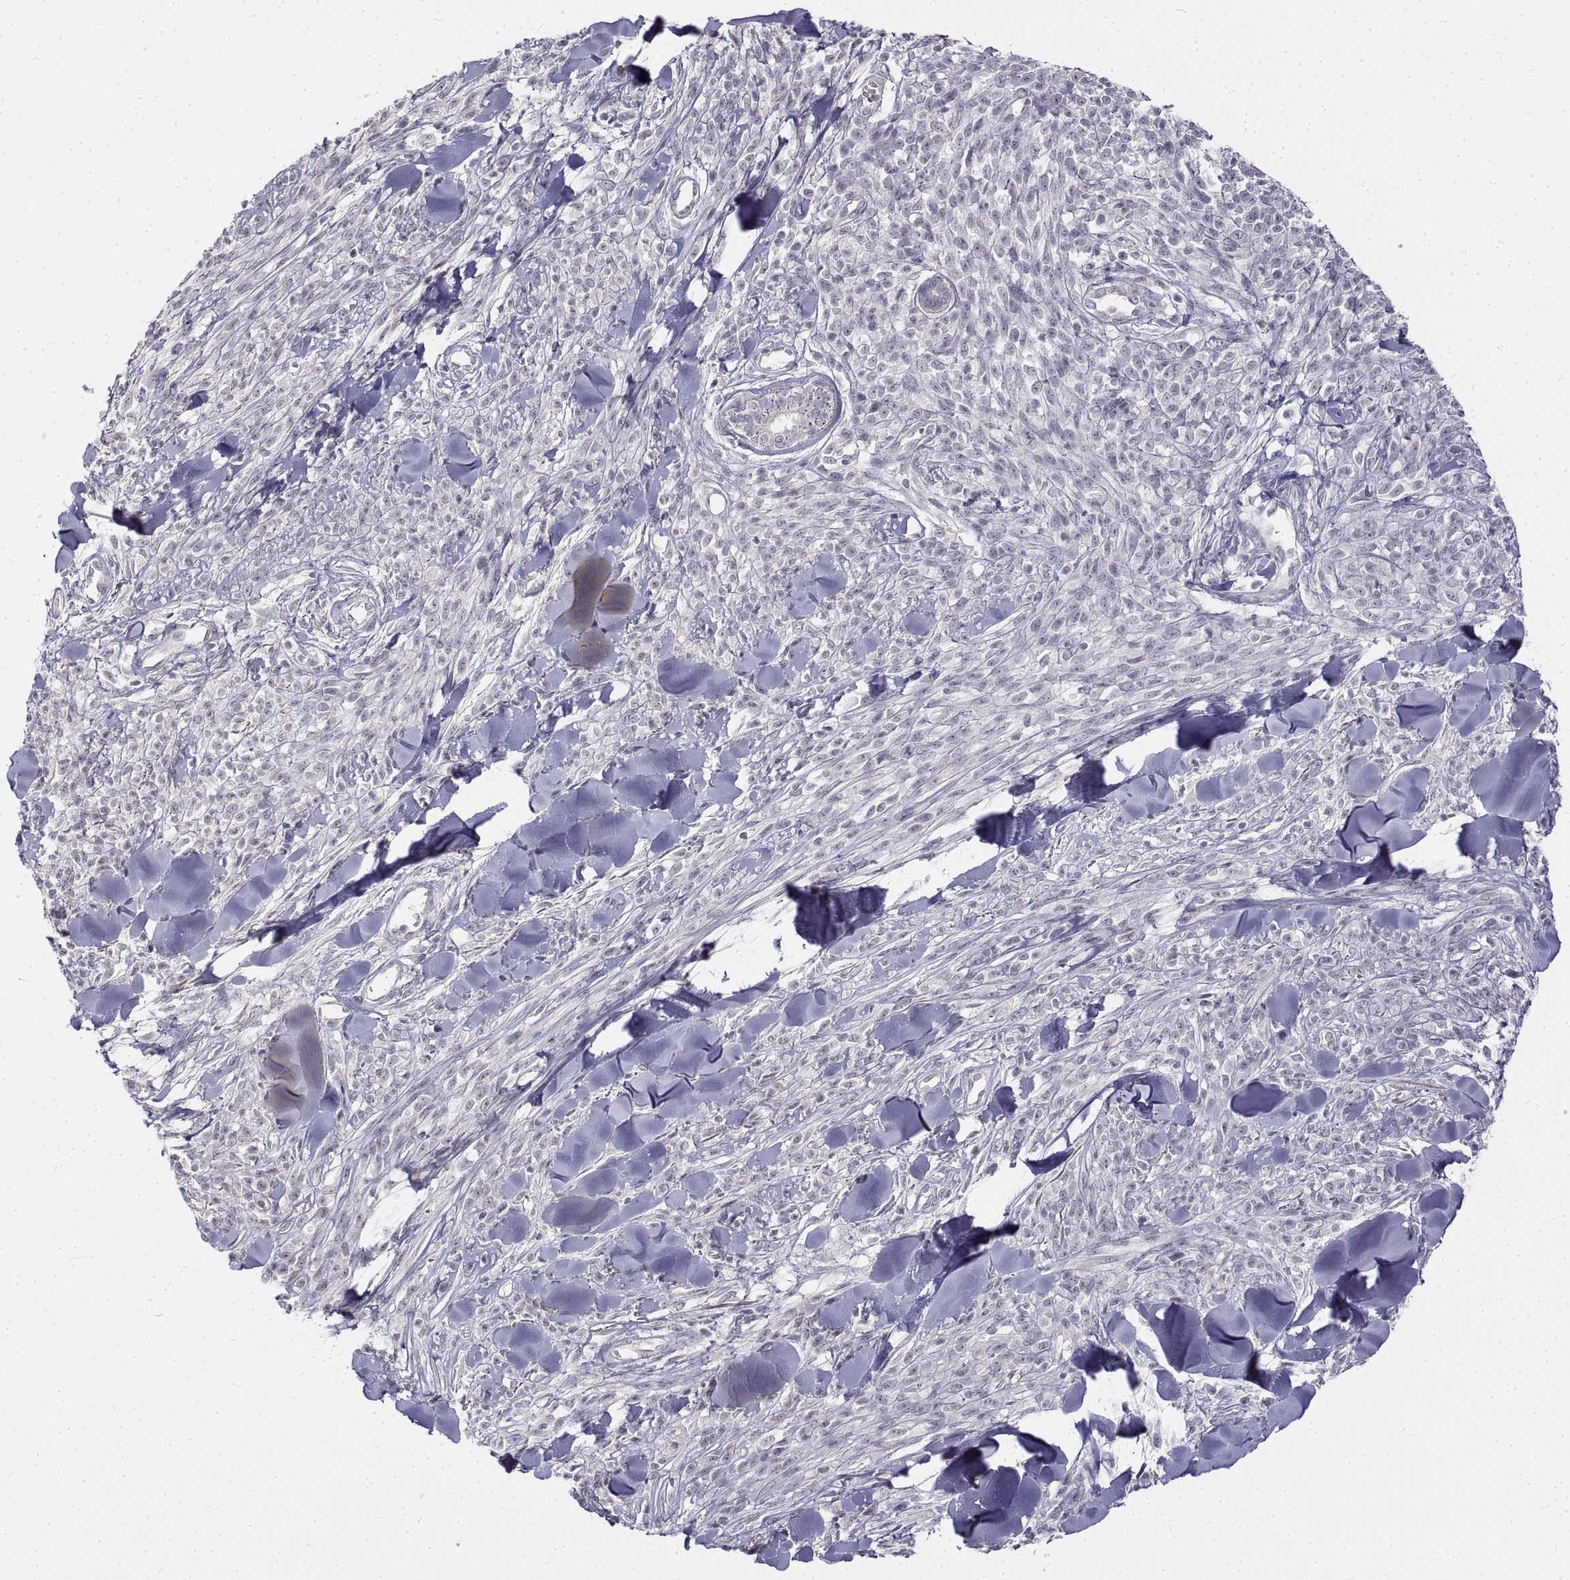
{"staining": {"intensity": "negative", "quantity": "none", "location": "none"}, "tissue": "melanoma", "cell_type": "Tumor cells", "image_type": "cancer", "snomed": [{"axis": "morphology", "description": "Malignant melanoma, NOS"}, {"axis": "topography", "description": "Skin"}, {"axis": "topography", "description": "Skin of trunk"}], "caption": "Histopathology image shows no protein expression in tumor cells of malignant melanoma tissue.", "gene": "ANO2", "patient": {"sex": "male", "age": 74}}